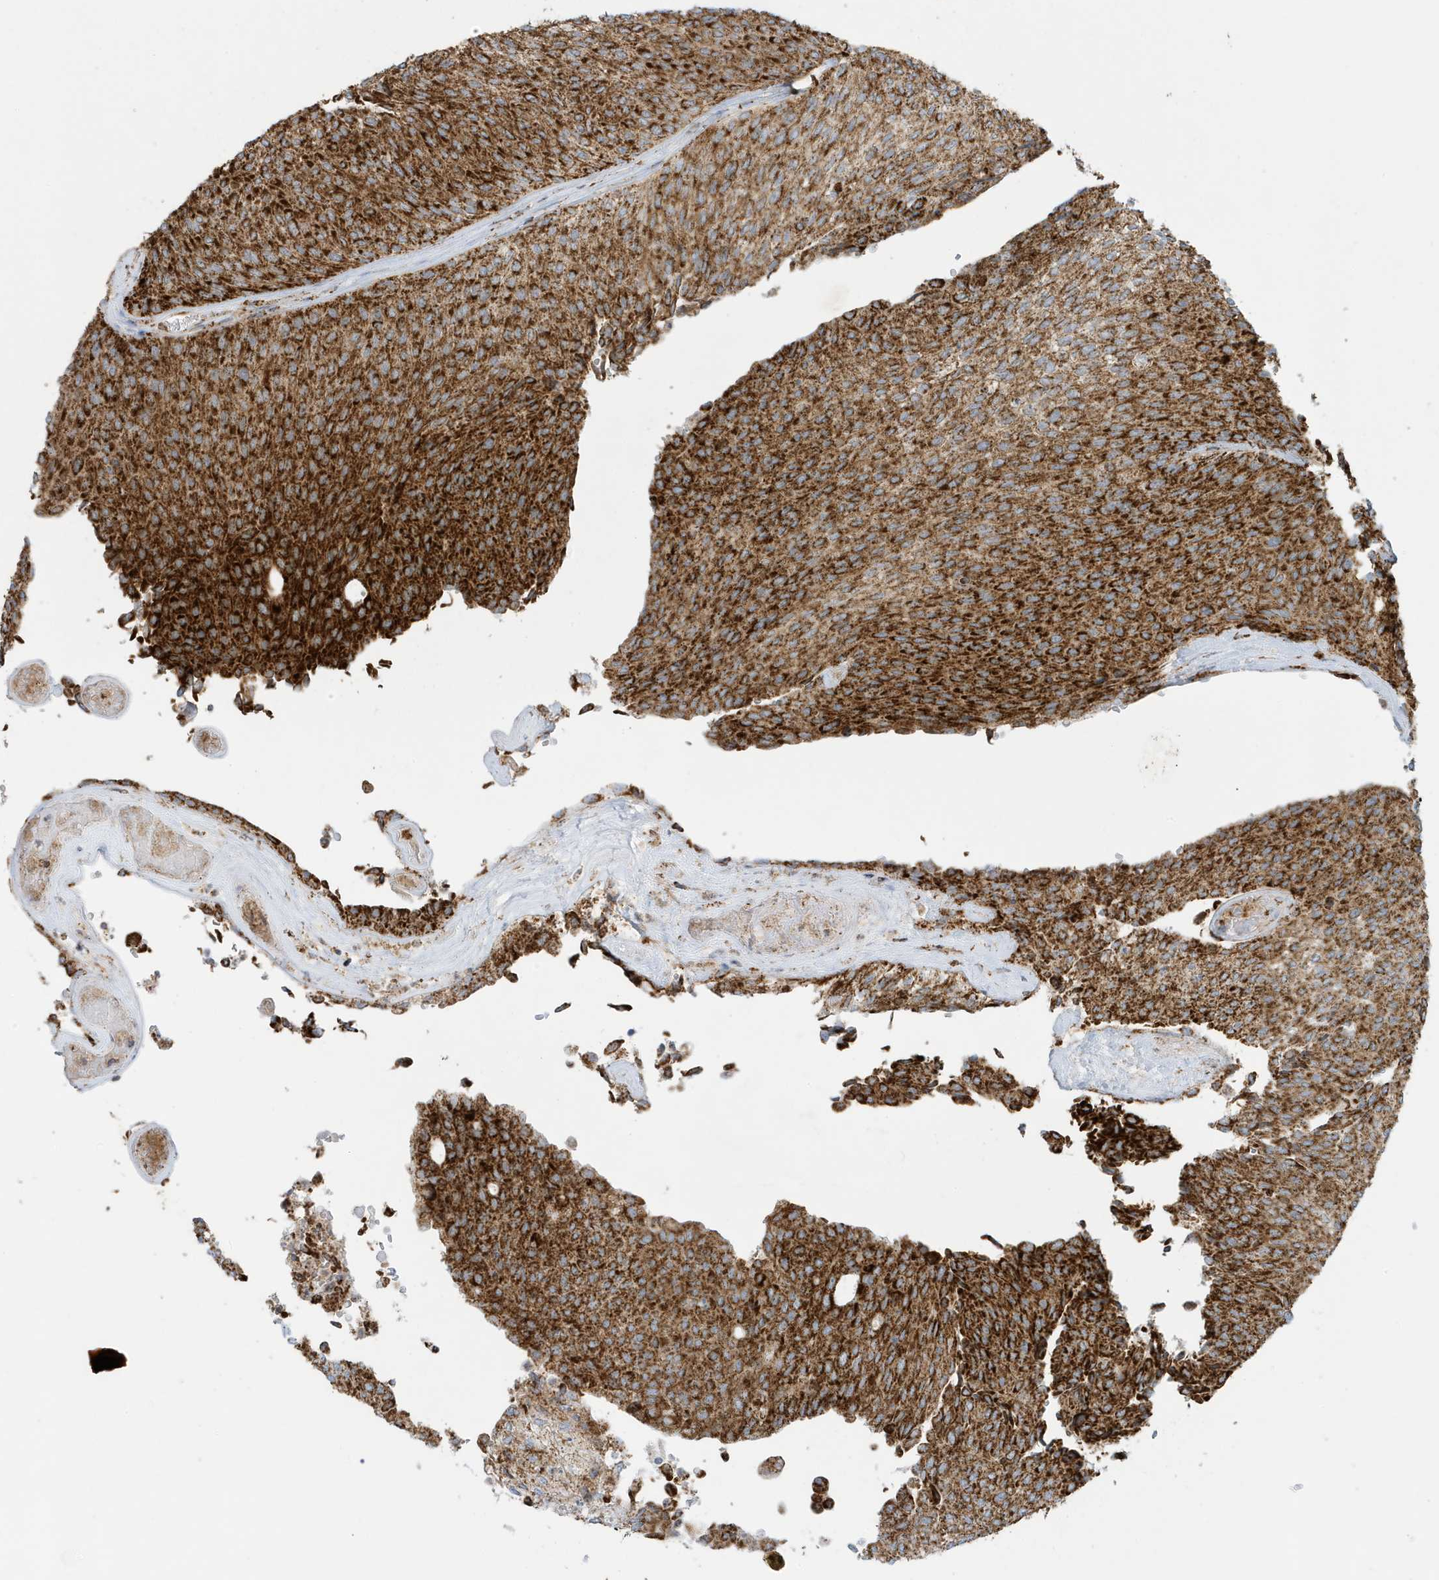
{"staining": {"intensity": "strong", "quantity": ">75%", "location": "cytoplasmic/membranous"}, "tissue": "urothelial cancer", "cell_type": "Tumor cells", "image_type": "cancer", "snomed": [{"axis": "morphology", "description": "Urothelial carcinoma, Low grade"}, {"axis": "topography", "description": "Urinary bladder"}], "caption": "Urothelial cancer stained for a protein (brown) exhibits strong cytoplasmic/membranous positive expression in approximately >75% of tumor cells.", "gene": "ATP5ME", "patient": {"sex": "female", "age": 79}}